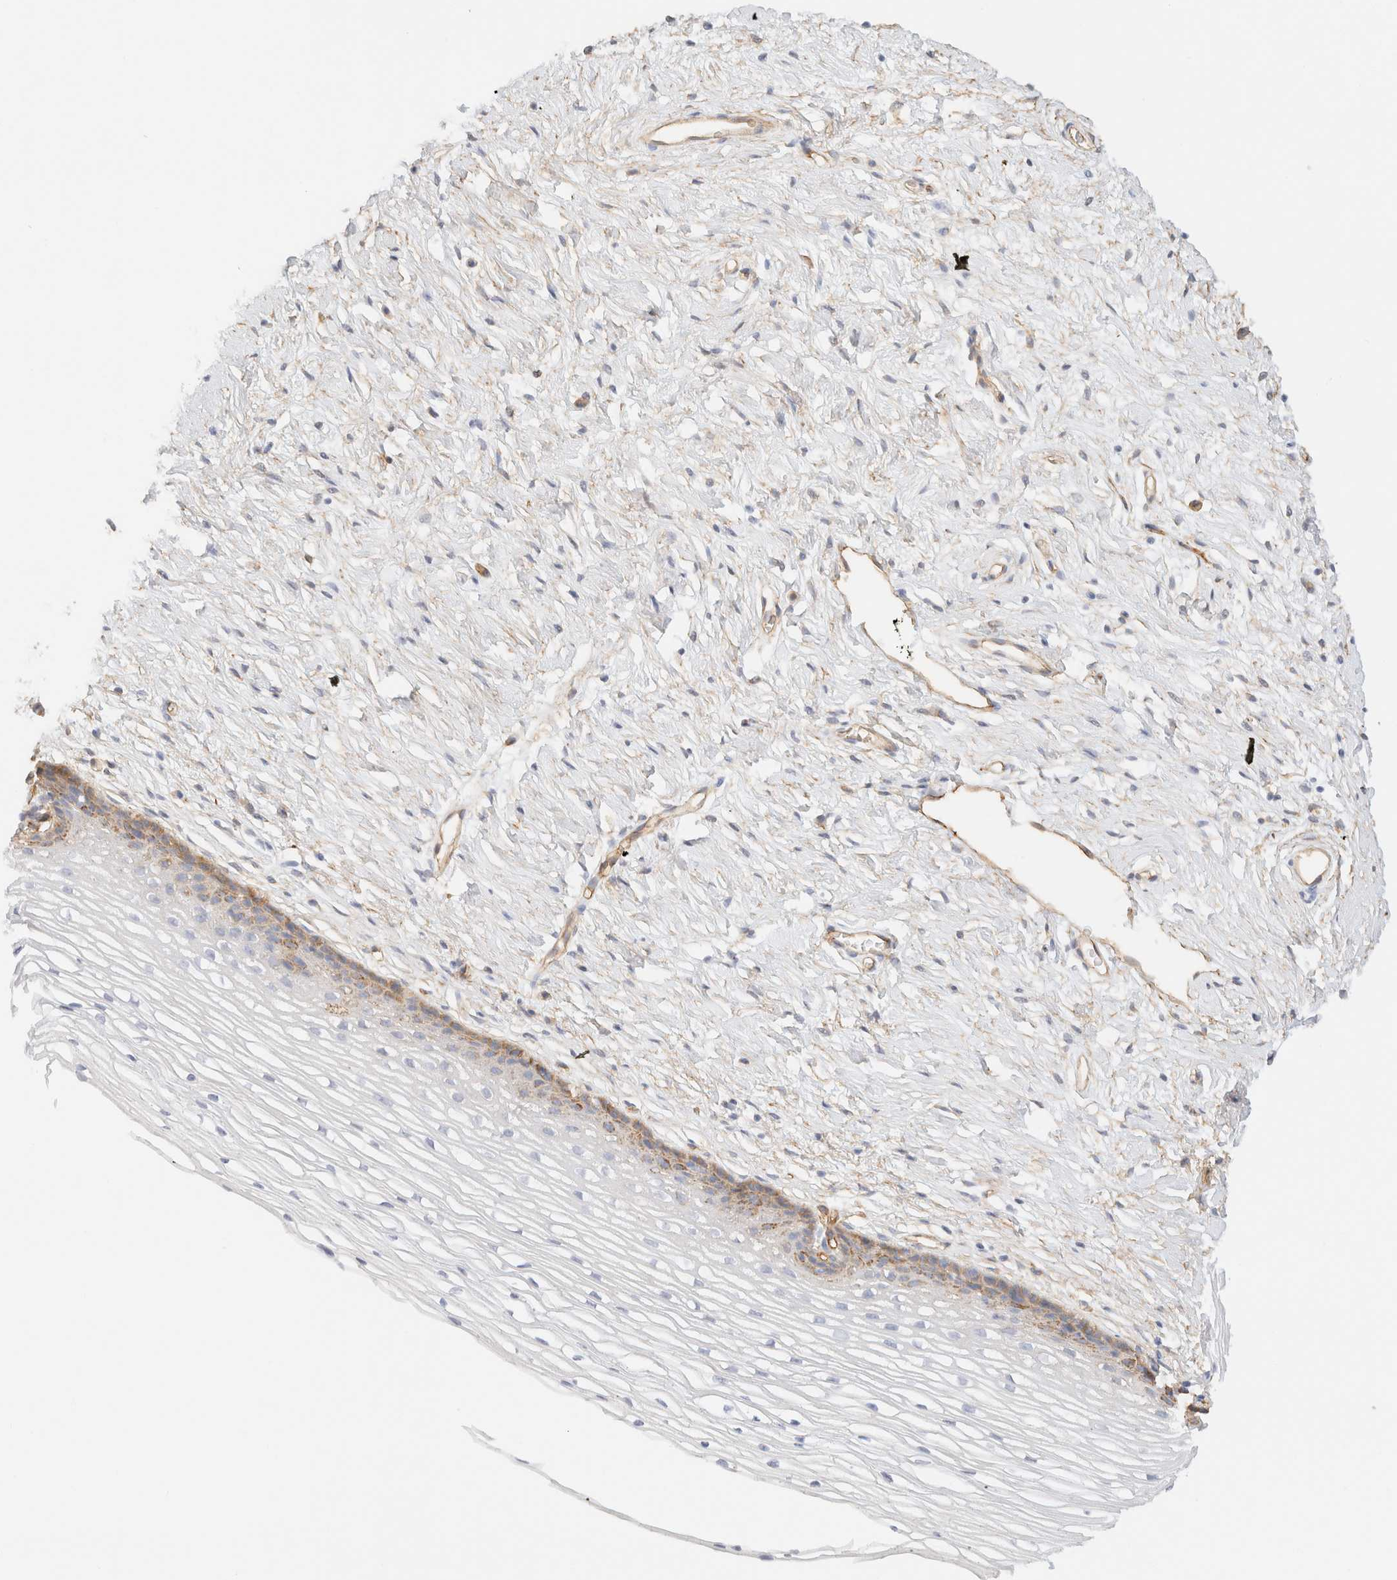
{"staining": {"intensity": "moderate", "quantity": "<25%", "location": "cytoplasmic/membranous"}, "tissue": "cervix", "cell_type": "Glandular cells", "image_type": "normal", "snomed": [{"axis": "morphology", "description": "Normal tissue, NOS"}, {"axis": "topography", "description": "Cervix"}], "caption": "Glandular cells exhibit moderate cytoplasmic/membranous staining in approximately <25% of cells in benign cervix. (DAB (3,3'-diaminobenzidine) IHC with brightfield microscopy, high magnification).", "gene": "CYB5R4", "patient": {"sex": "female", "age": 77}}